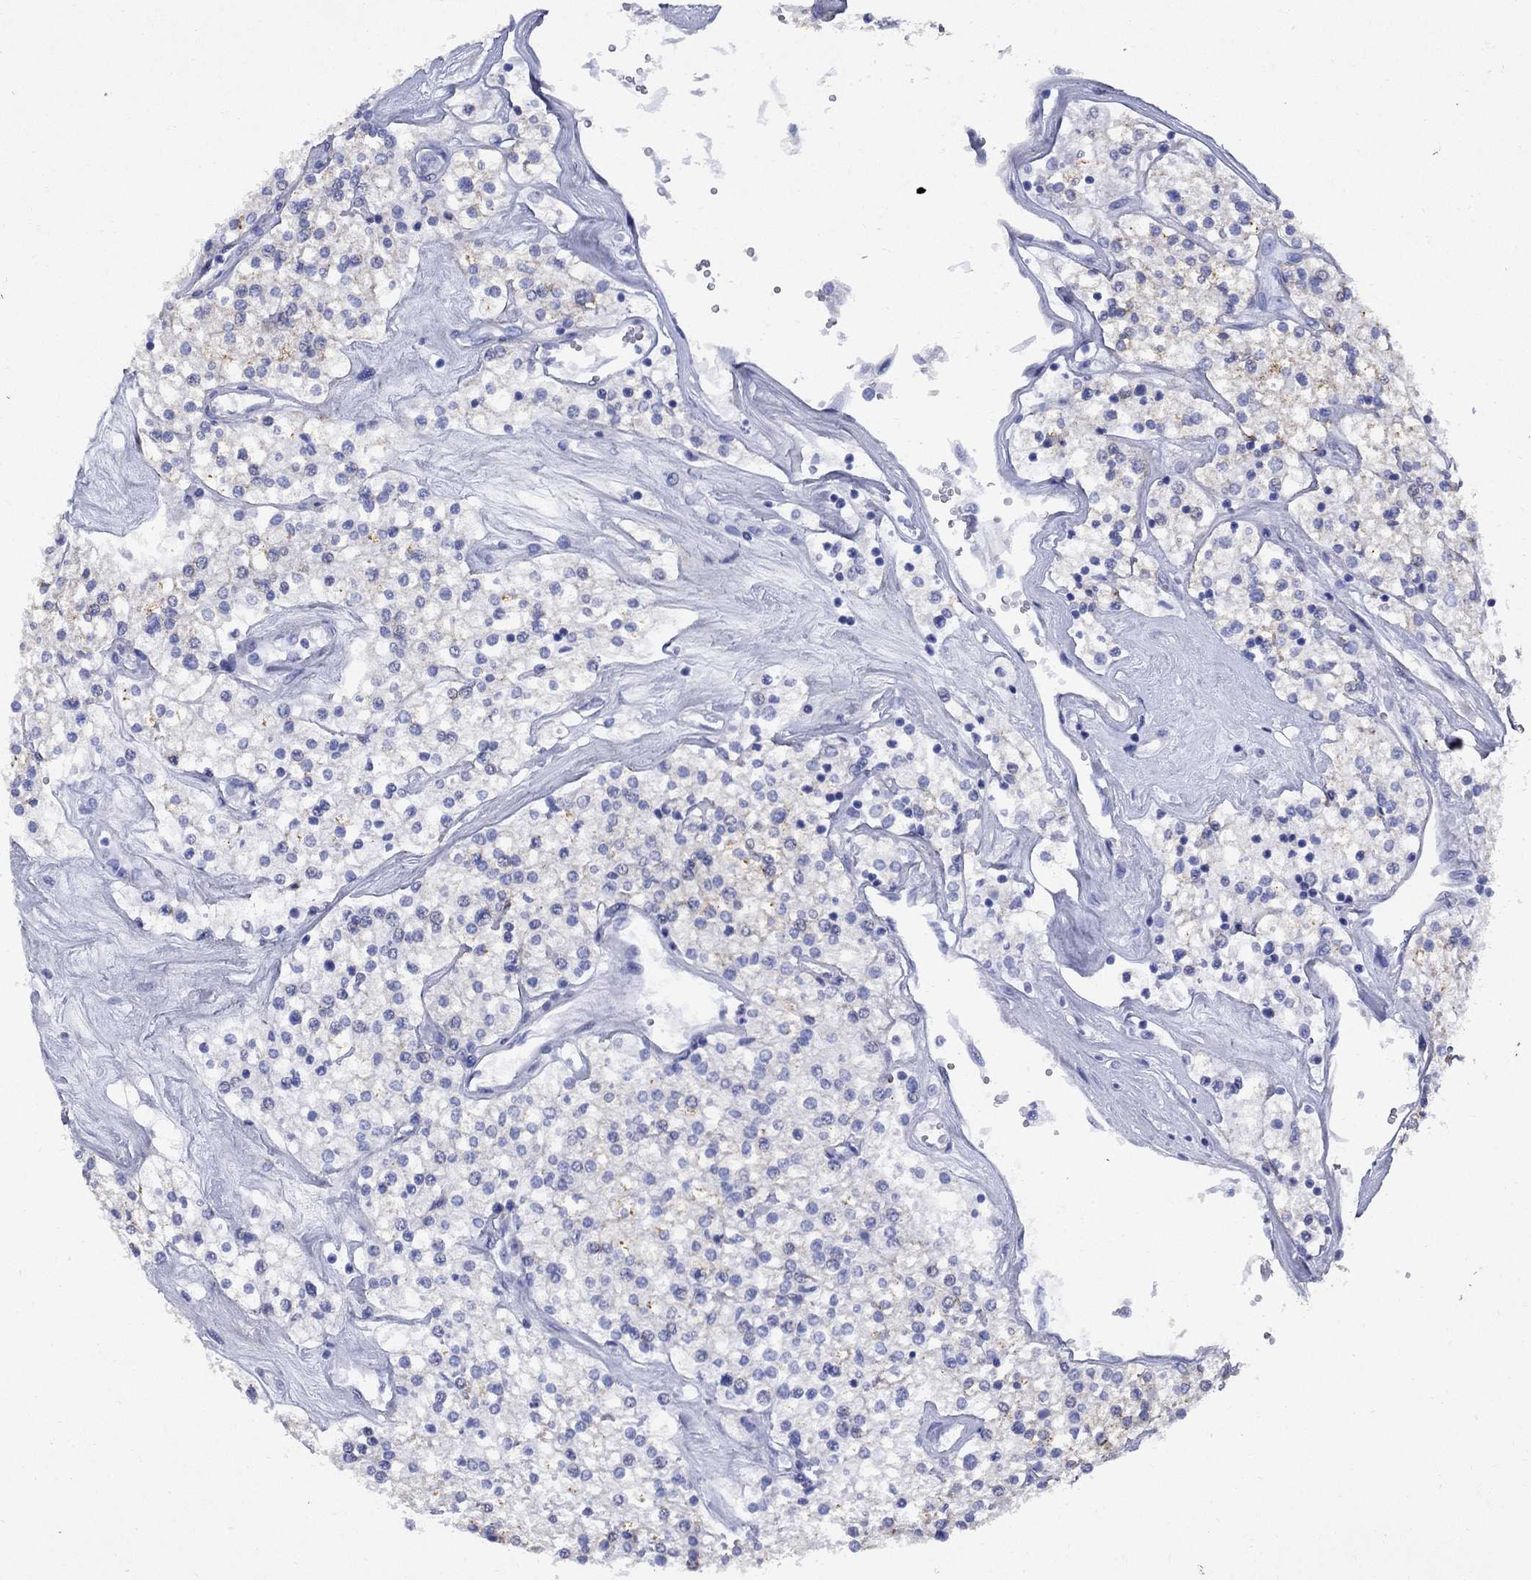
{"staining": {"intensity": "negative", "quantity": "none", "location": "none"}, "tissue": "renal cancer", "cell_type": "Tumor cells", "image_type": "cancer", "snomed": [{"axis": "morphology", "description": "Adenocarcinoma, NOS"}, {"axis": "topography", "description": "Kidney"}], "caption": "Renal cancer was stained to show a protein in brown. There is no significant staining in tumor cells.", "gene": "STAB2", "patient": {"sex": "male", "age": 80}}